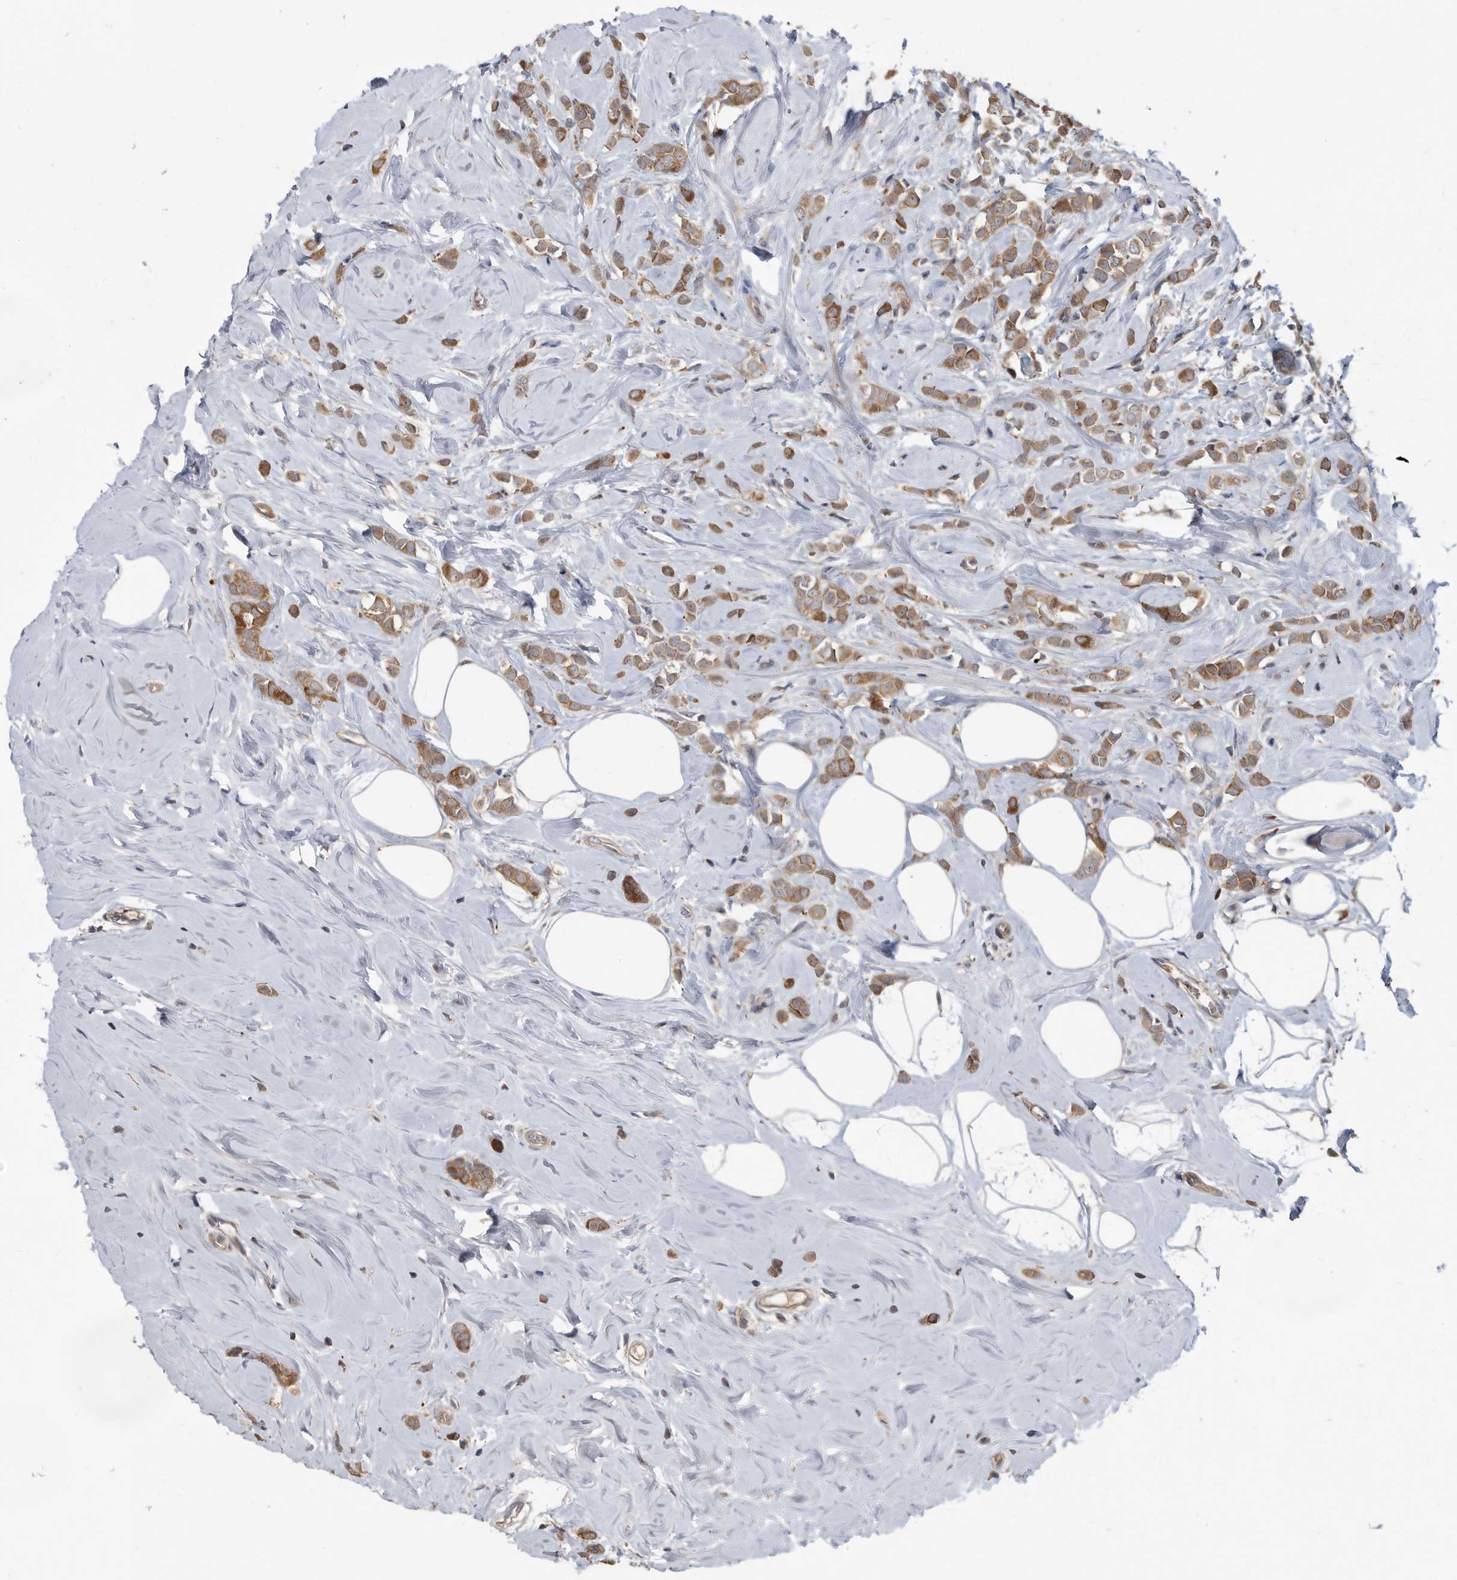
{"staining": {"intensity": "moderate", "quantity": ">75%", "location": "cytoplasmic/membranous"}, "tissue": "breast cancer", "cell_type": "Tumor cells", "image_type": "cancer", "snomed": [{"axis": "morphology", "description": "Lobular carcinoma"}, {"axis": "topography", "description": "Breast"}], "caption": "Breast cancer stained for a protein displays moderate cytoplasmic/membranous positivity in tumor cells.", "gene": "APEH", "patient": {"sex": "female", "age": 47}}